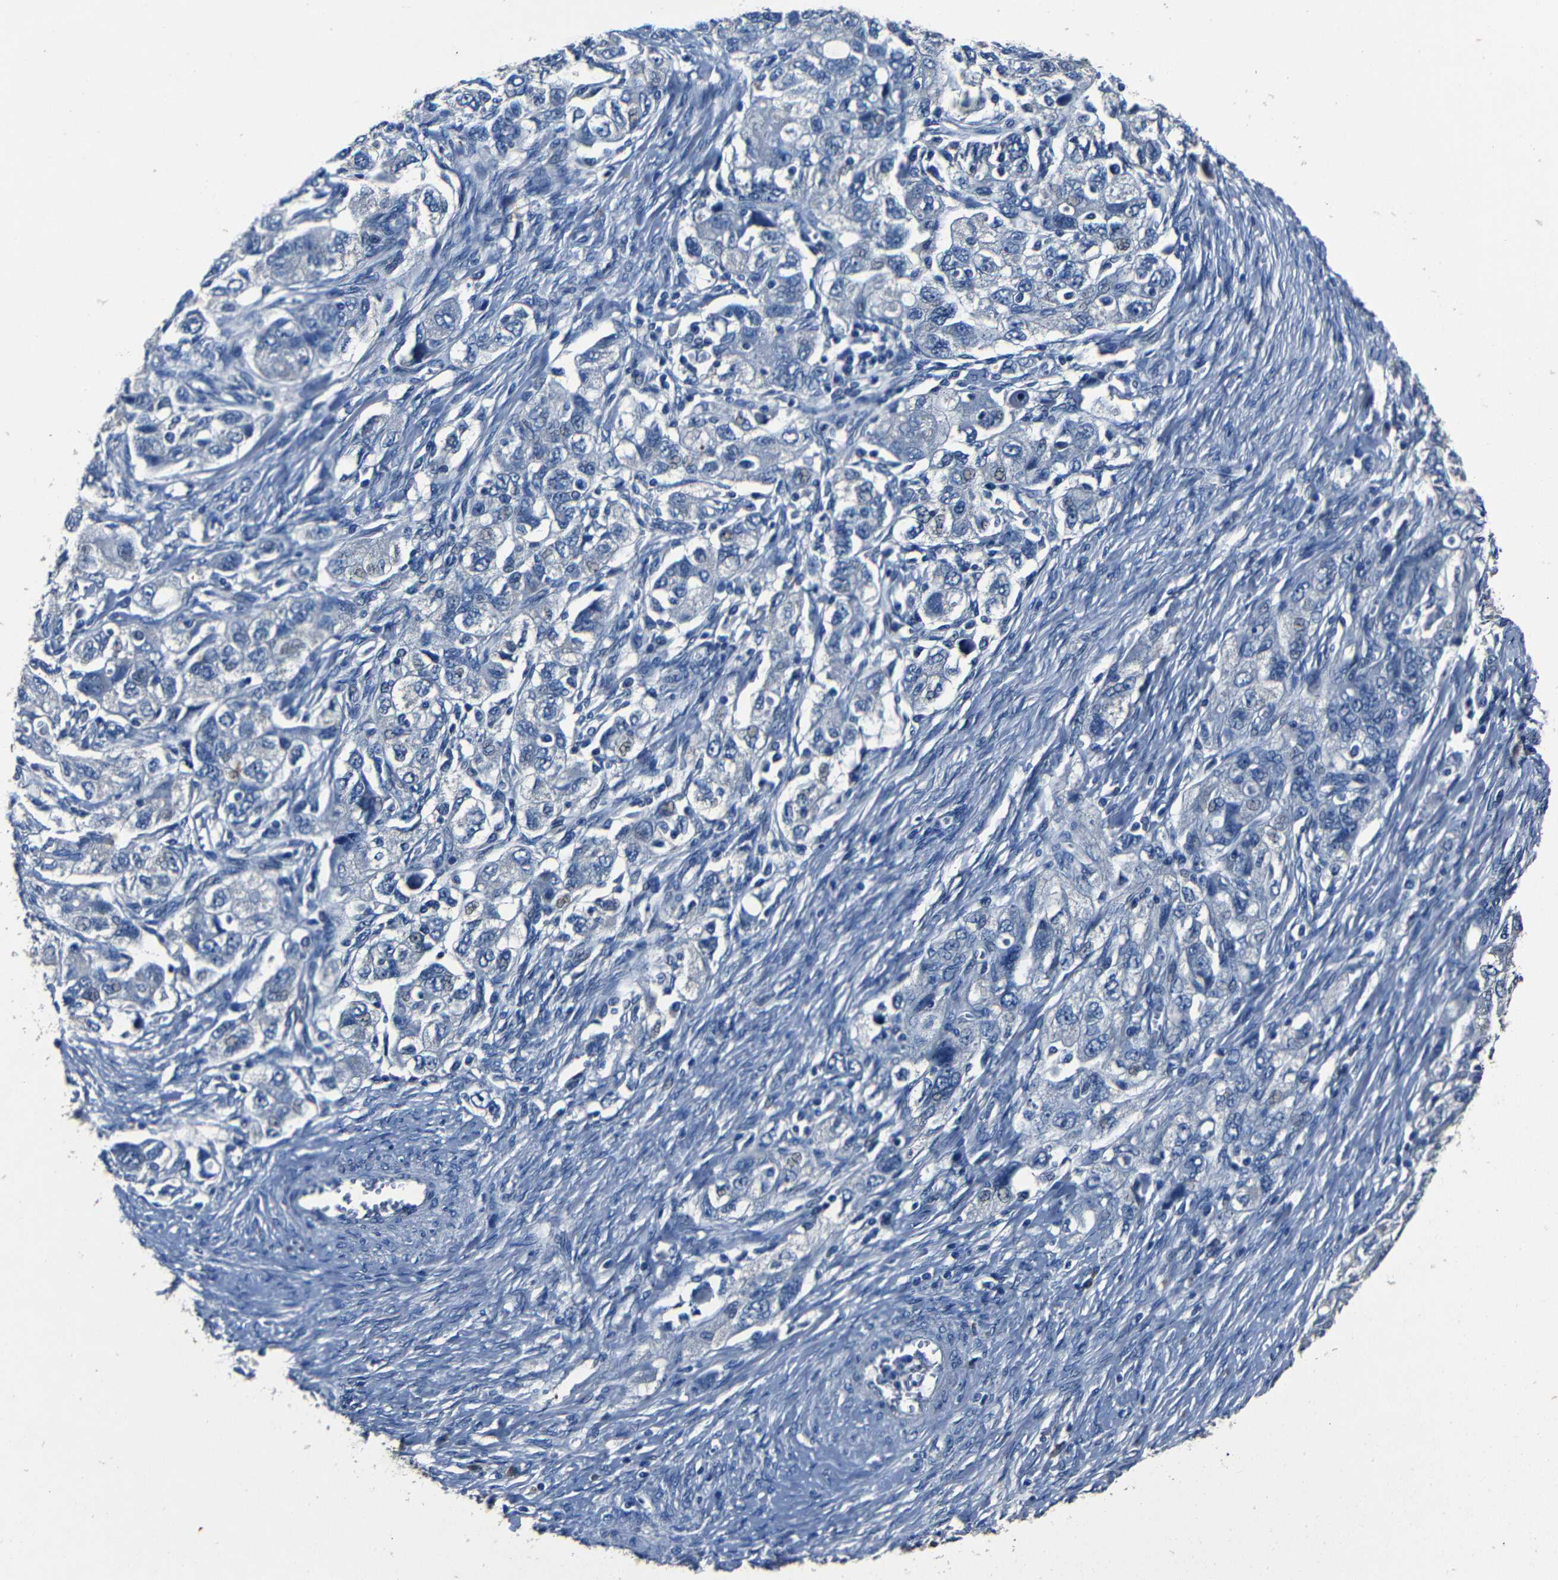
{"staining": {"intensity": "negative", "quantity": "none", "location": "none"}, "tissue": "ovarian cancer", "cell_type": "Tumor cells", "image_type": "cancer", "snomed": [{"axis": "morphology", "description": "Carcinoma, NOS"}, {"axis": "morphology", "description": "Cystadenocarcinoma, serous, NOS"}, {"axis": "topography", "description": "Ovary"}], "caption": "Ovarian cancer (carcinoma) was stained to show a protein in brown. There is no significant staining in tumor cells. Nuclei are stained in blue.", "gene": "NCMAP", "patient": {"sex": "female", "age": 69}}